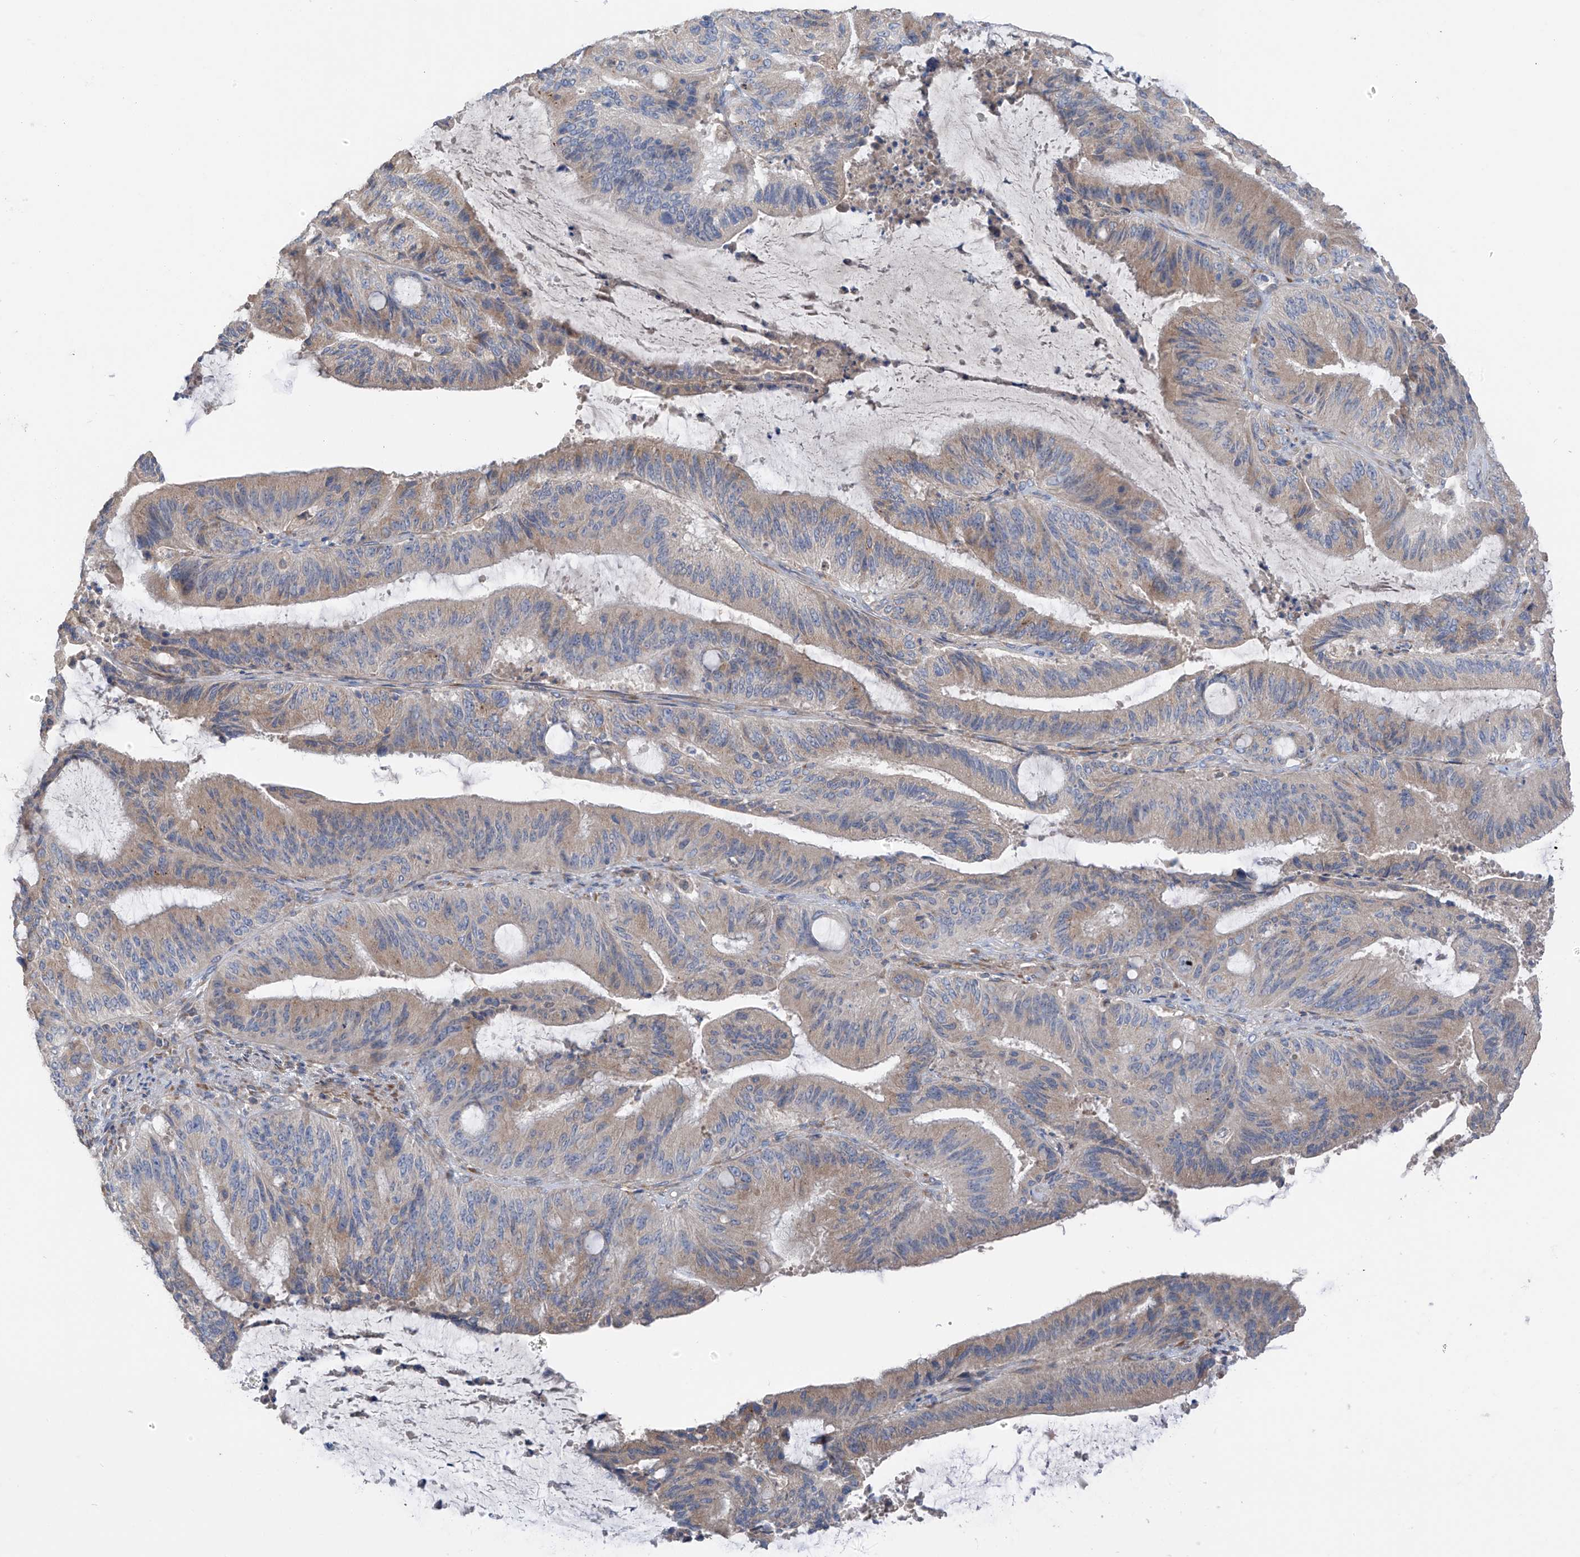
{"staining": {"intensity": "weak", "quantity": "<25%", "location": "cytoplasmic/membranous"}, "tissue": "liver cancer", "cell_type": "Tumor cells", "image_type": "cancer", "snomed": [{"axis": "morphology", "description": "Normal tissue, NOS"}, {"axis": "morphology", "description": "Cholangiocarcinoma"}, {"axis": "topography", "description": "Liver"}, {"axis": "topography", "description": "Peripheral nerve tissue"}], "caption": "Photomicrograph shows no significant protein positivity in tumor cells of liver cancer (cholangiocarcinoma).", "gene": "GALNTL6", "patient": {"sex": "female", "age": 73}}